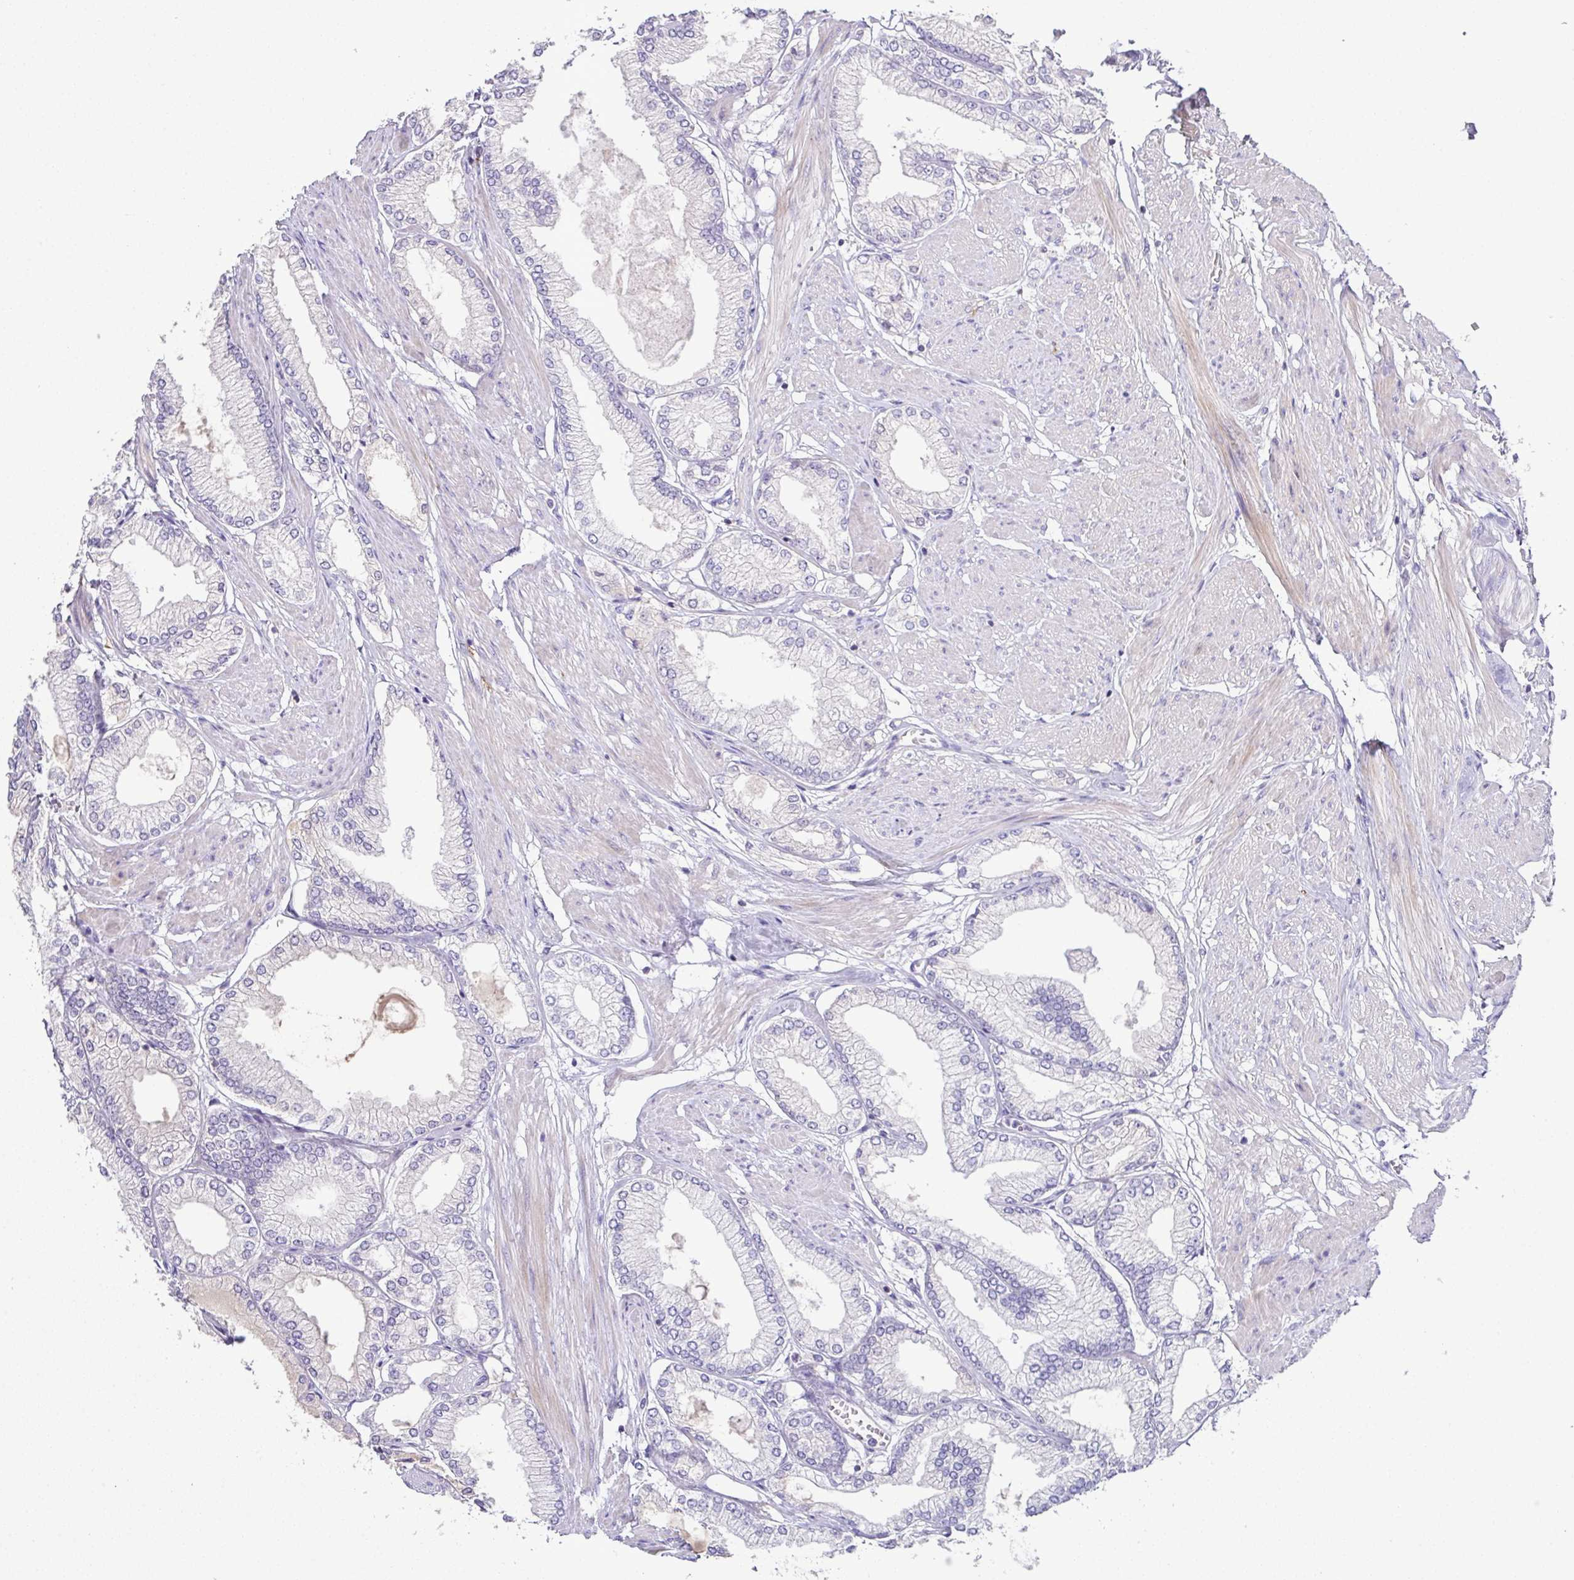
{"staining": {"intensity": "negative", "quantity": "none", "location": "none"}, "tissue": "prostate cancer", "cell_type": "Tumor cells", "image_type": "cancer", "snomed": [{"axis": "morphology", "description": "Adenocarcinoma, High grade"}, {"axis": "topography", "description": "Prostate"}], "caption": "Immunohistochemical staining of prostate cancer (high-grade adenocarcinoma) reveals no significant positivity in tumor cells.", "gene": "MARCO", "patient": {"sex": "male", "age": 68}}